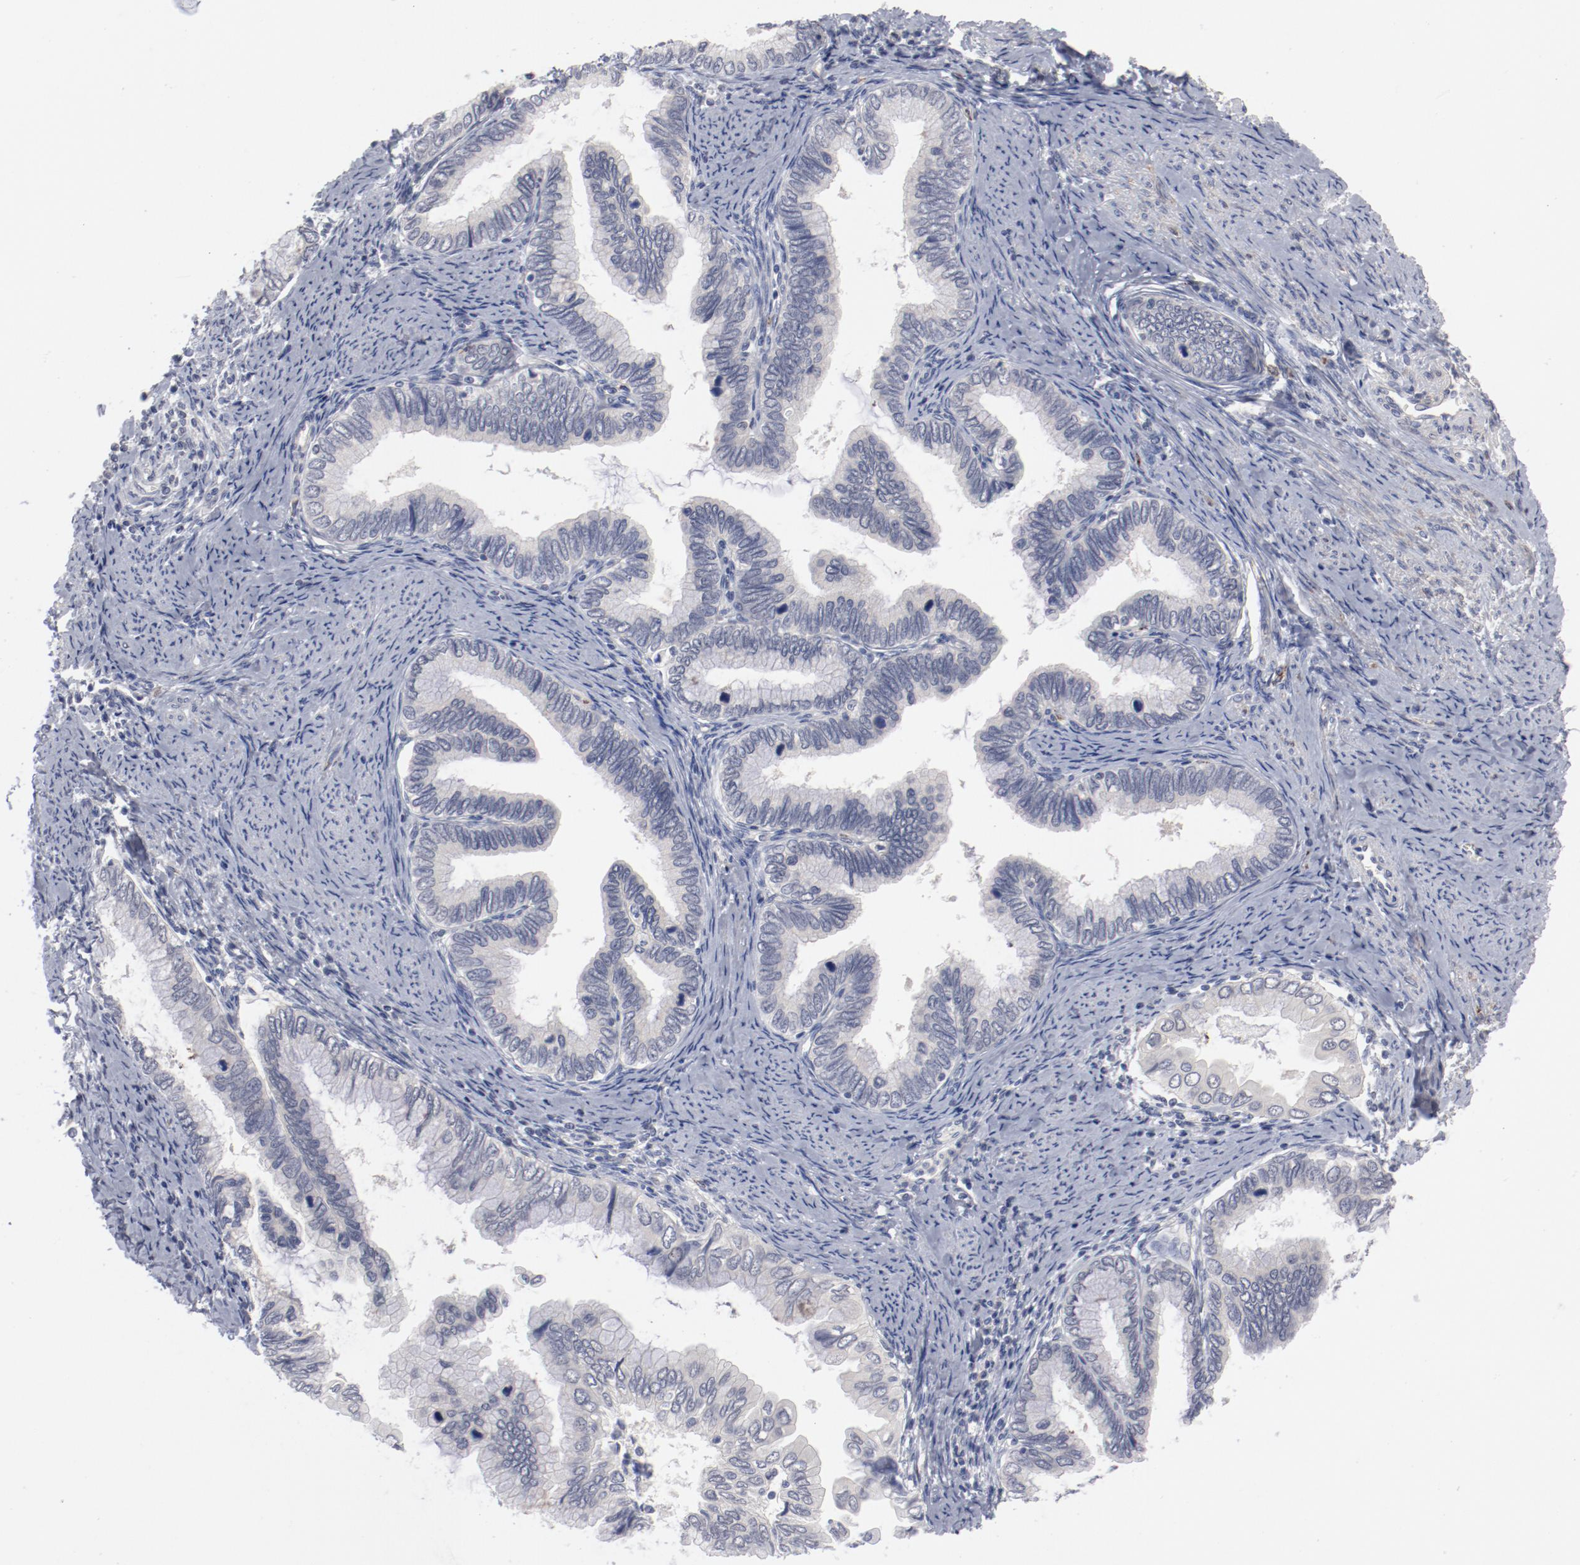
{"staining": {"intensity": "negative", "quantity": "none", "location": "none"}, "tissue": "cervical cancer", "cell_type": "Tumor cells", "image_type": "cancer", "snomed": [{"axis": "morphology", "description": "Adenocarcinoma, NOS"}, {"axis": "topography", "description": "Cervix"}], "caption": "DAB (3,3'-diaminobenzidine) immunohistochemical staining of human adenocarcinoma (cervical) reveals no significant expression in tumor cells.", "gene": "SH3BGR", "patient": {"sex": "female", "age": 49}}